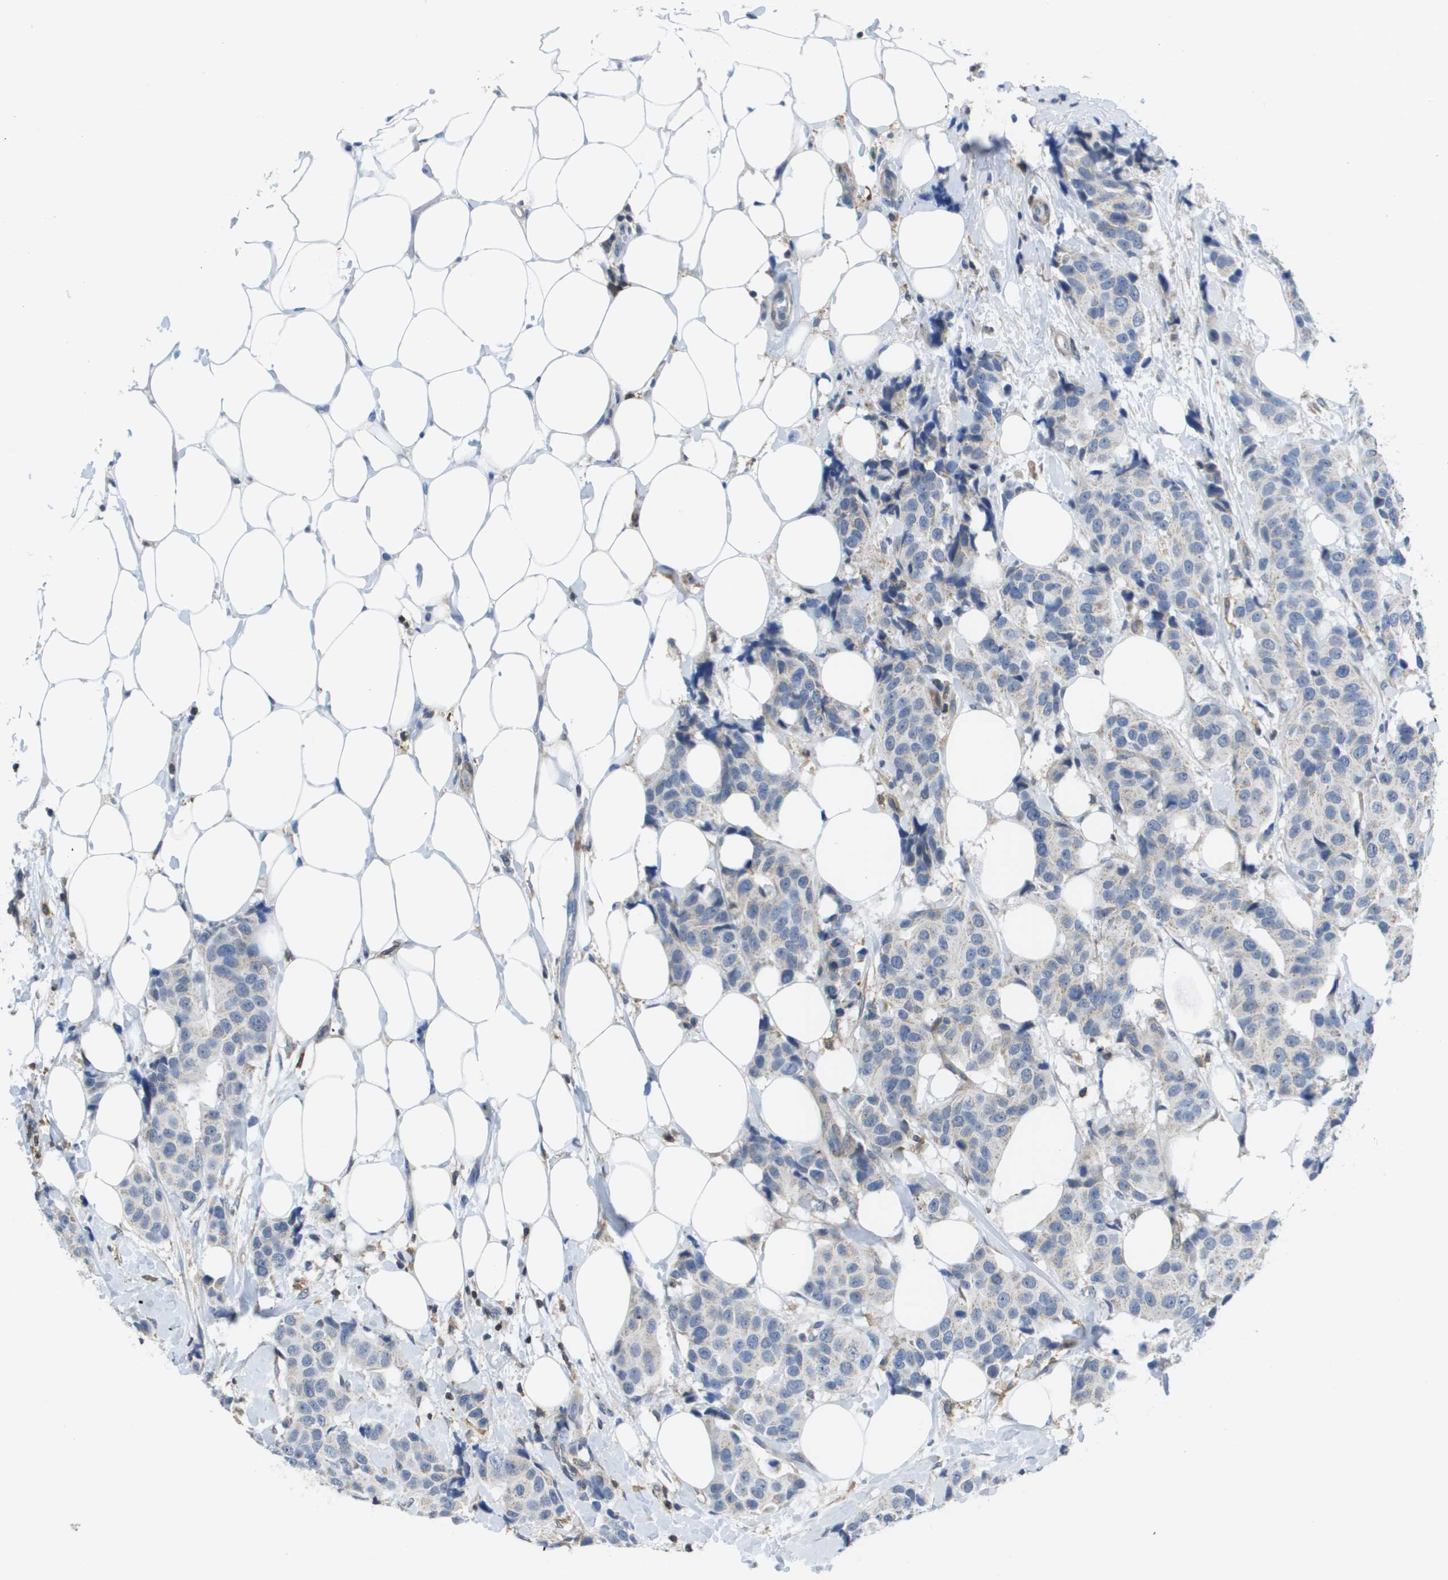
{"staining": {"intensity": "negative", "quantity": "none", "location": "none"}, "tissue": "breast cancer", "cell_type": "Tumor cells", "image_type": "cancer", "snomed": [{"axis": "morphology", "description": "Normal tissue, NOS"}, {"axis": "morphology", "description": "Duct carcinoma"}, {"axis": "topography", "description": "Breast"}], "caption": "Histopathology image shows no significant protein staining in tumor cells of invasive ductal carcinoma (breast). (Immunohistochemistry (ihc), brightfield microscopy, high magnification).", "gene": "RCSD1", "patient": {"sex": "female", "age": 39}}